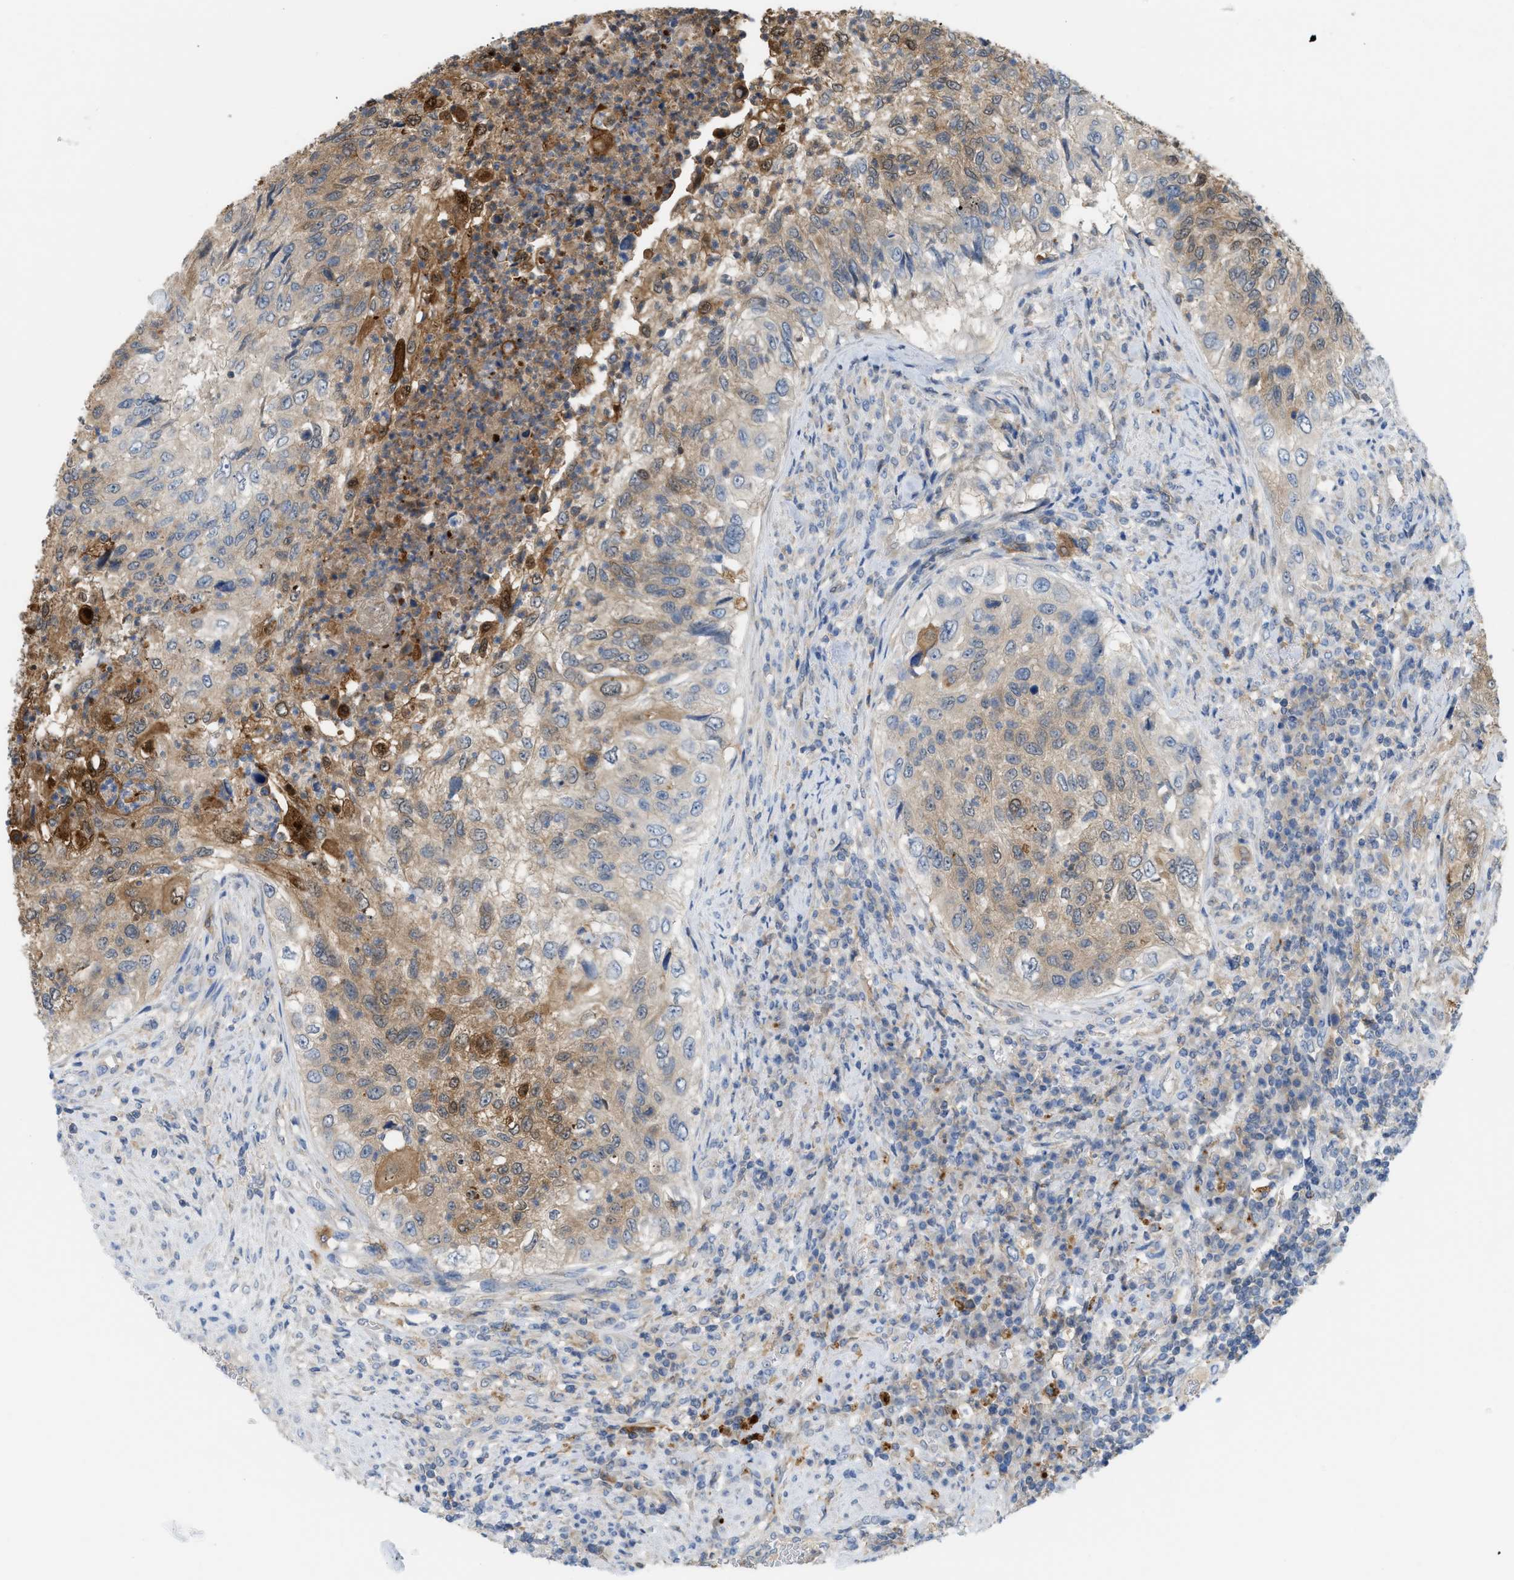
{"staining": {"intensity": "weak", "quantity": ">75%", "location": "cytoplasmic/membranous"}, "tissue": "urothelial cancer", "cell_type": "Tumor cells", "image_type": "cancer", "snomed": [{"axis": "morphology", "description": "Urothelial carcinoma, High grade"}, {"axis": "topography", "description": "Urinary bladder"}], "caption": "A histopathology image of urothelial cancer stained for a protein displays weak cytoplasmic/membranous brown staining in tumor cells.", "gene": "CSTB", "patient": {"sex": "female", "age": 60}}